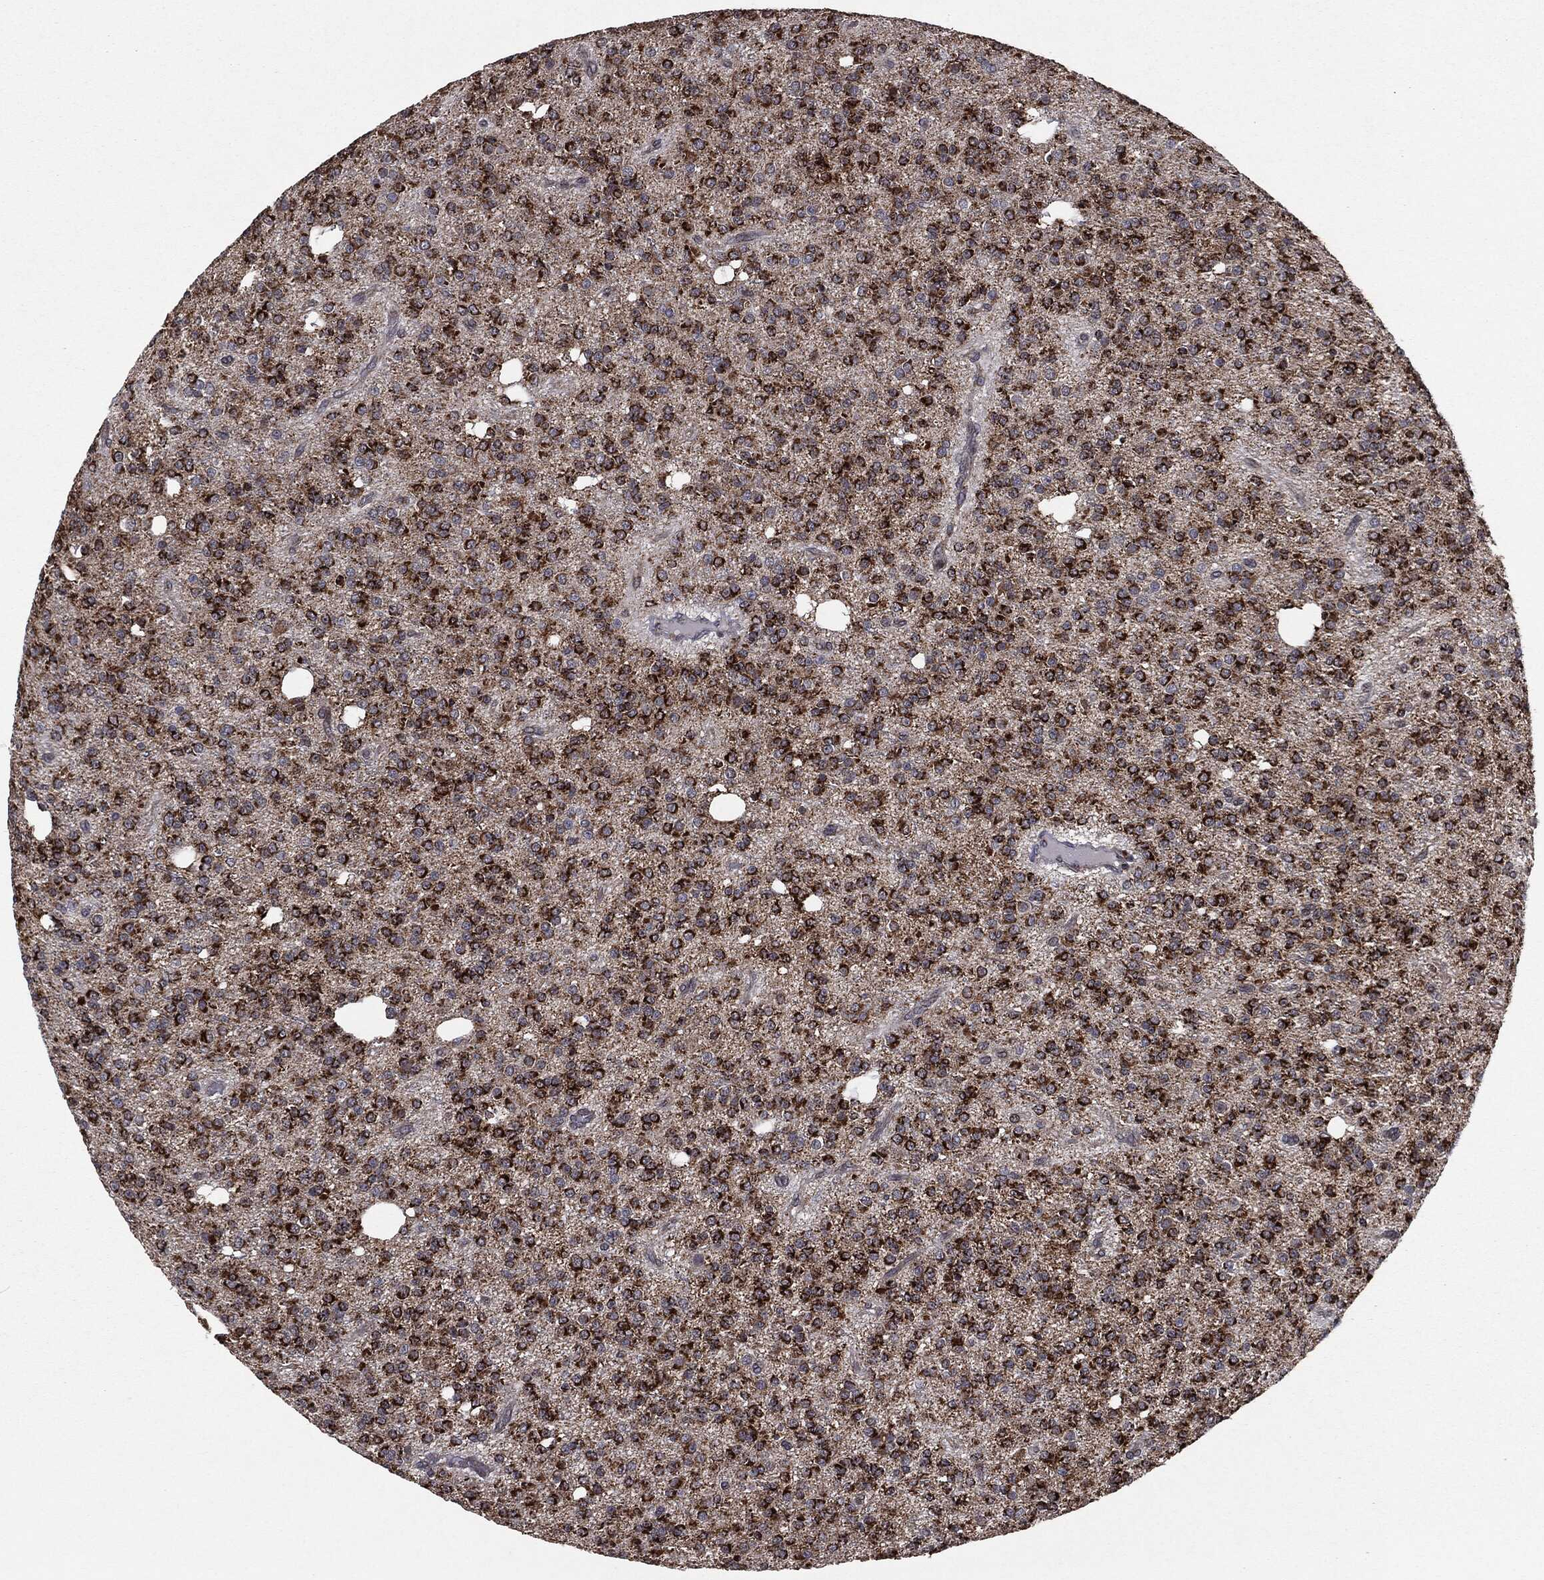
{"staining": {"intensity": "strong", "quantity": ">75%", "location": "cytoplasmic/membranous"}, "tissue": "glioma", "cell_type": "Tumor cells", "image_type": "cancer", "snomed": [{"axis": "morphology", "description": "Glioma, malignant, Low grade"}, {"axis": "topography", "description": "Brain"}], "caption": "Glioma stained with immunohistochemistry shows strong cytoplasmic/membranous expression in about >75% of tumor cells. Ihc stains the protein in brown and the nuclei are stained blue.", "gene": "CHCHD2", "patient": {"sex": "male", "age": 27}}